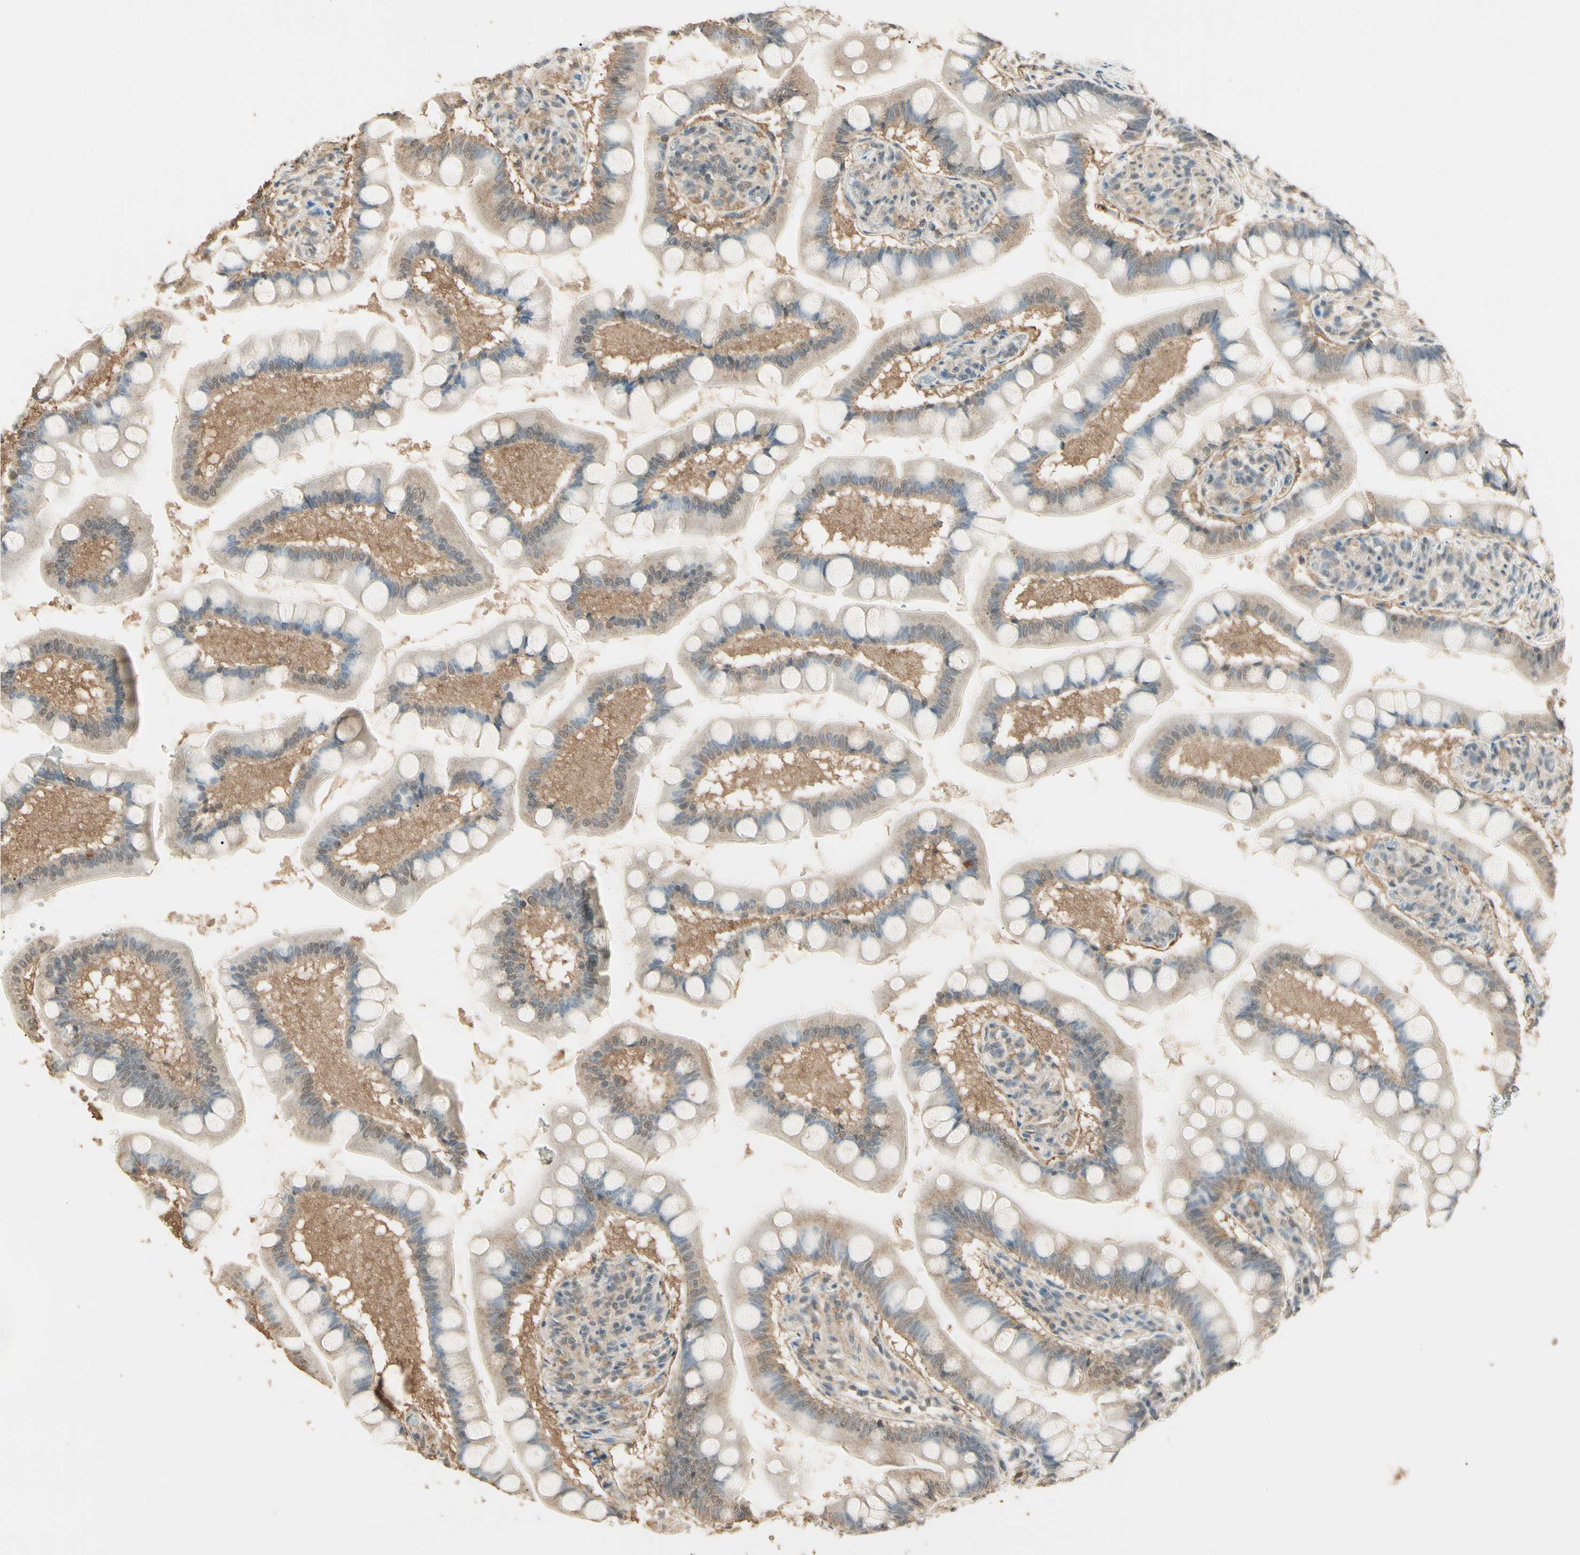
{"staining": {"intensity": "weak", "quantity": ">75%", "location": "cytoplasmic/membranous"}, "tissue": "small intestine", "cell_type": "Glandular cells", "image_type": "normal", "snomed": [{"axis": "morphology", "description": "Normal tissue, NOS"}, {"axis": "topography", "description": "Small intestine"}], "caption": "Protein staining by immunohistochemistry exhibits weak cytoplasmic/membranous expression in approximately >75% of glandular cells in normal small intestine.", "gene": "SGCA", "patient": {"sex": "male", "age": 41}}